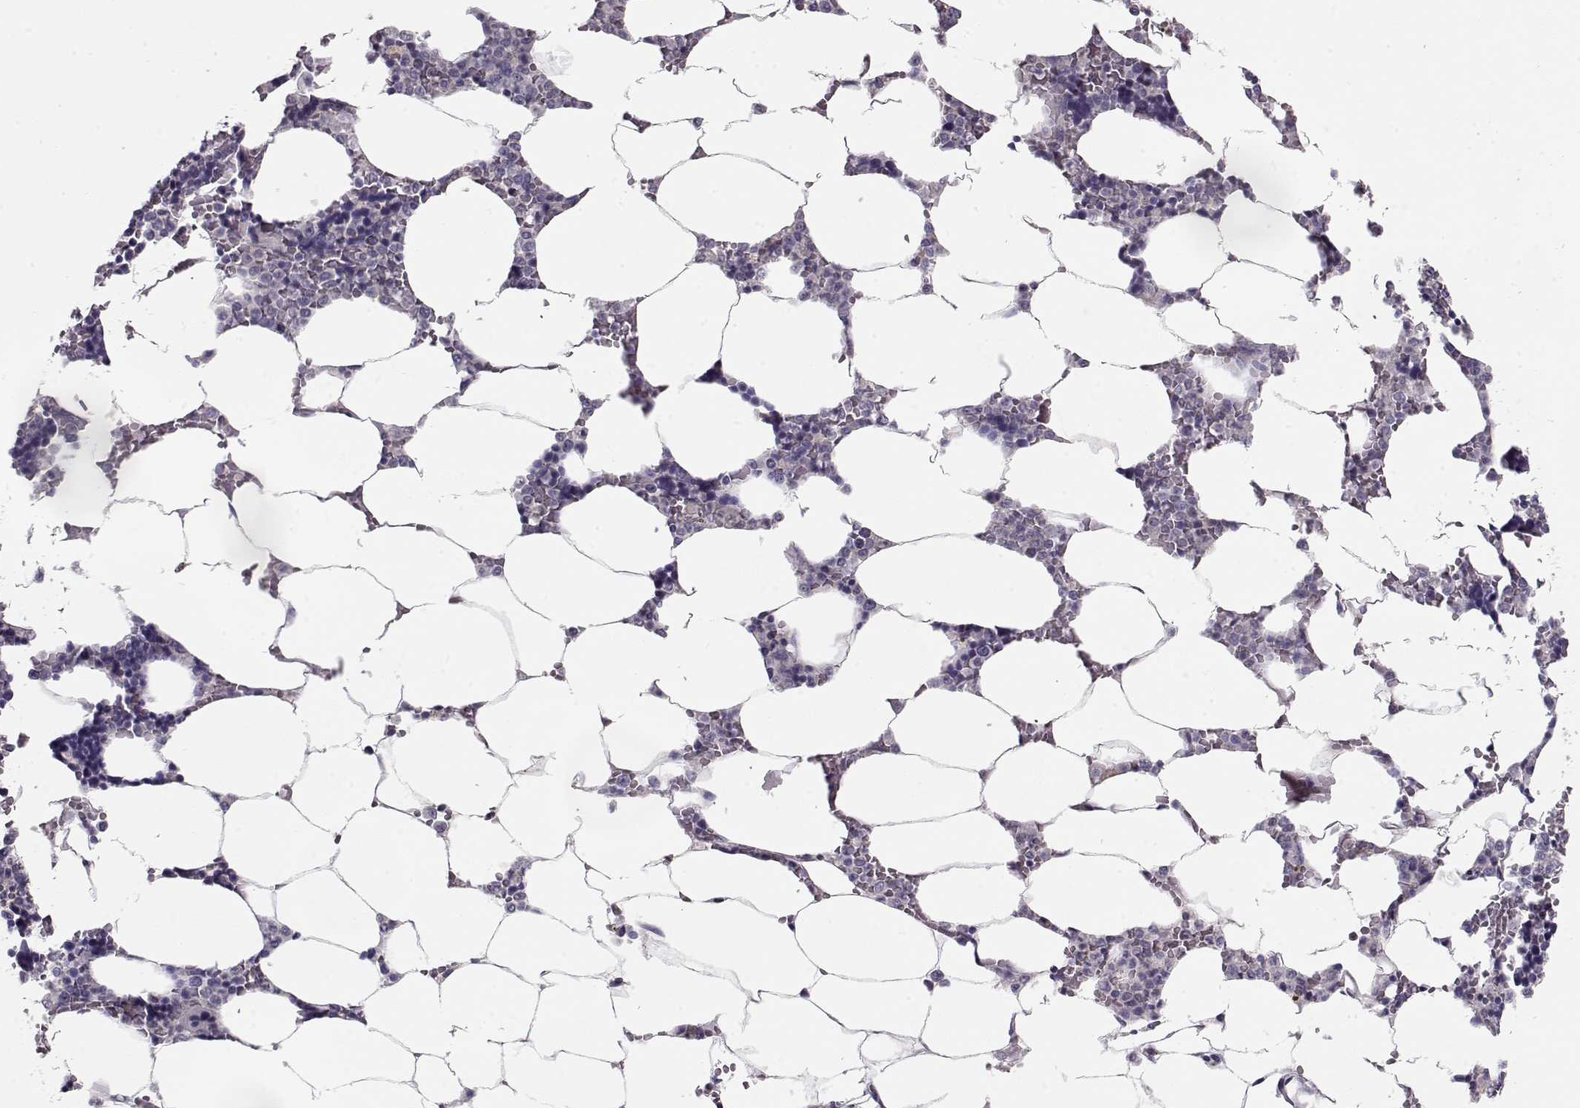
{"staining": {"intensity": "negative", "quantity": "none", "location": "none"}, "tissue": "bone marrow", "cell_type": "Hematopoietic cells", "image_type": "normal", "snomed": [{"axis": "morphology", "description": "Normal tissue, NOS"}, {"axis": "topography", "description": "Bone marrow"}], "caption": "Immunohistochemical staining of normal bone marrow shows no significant staining in hematopoietic cells.", "gene": "GRK1", "patient": {"sex": "male", "age": 63}}